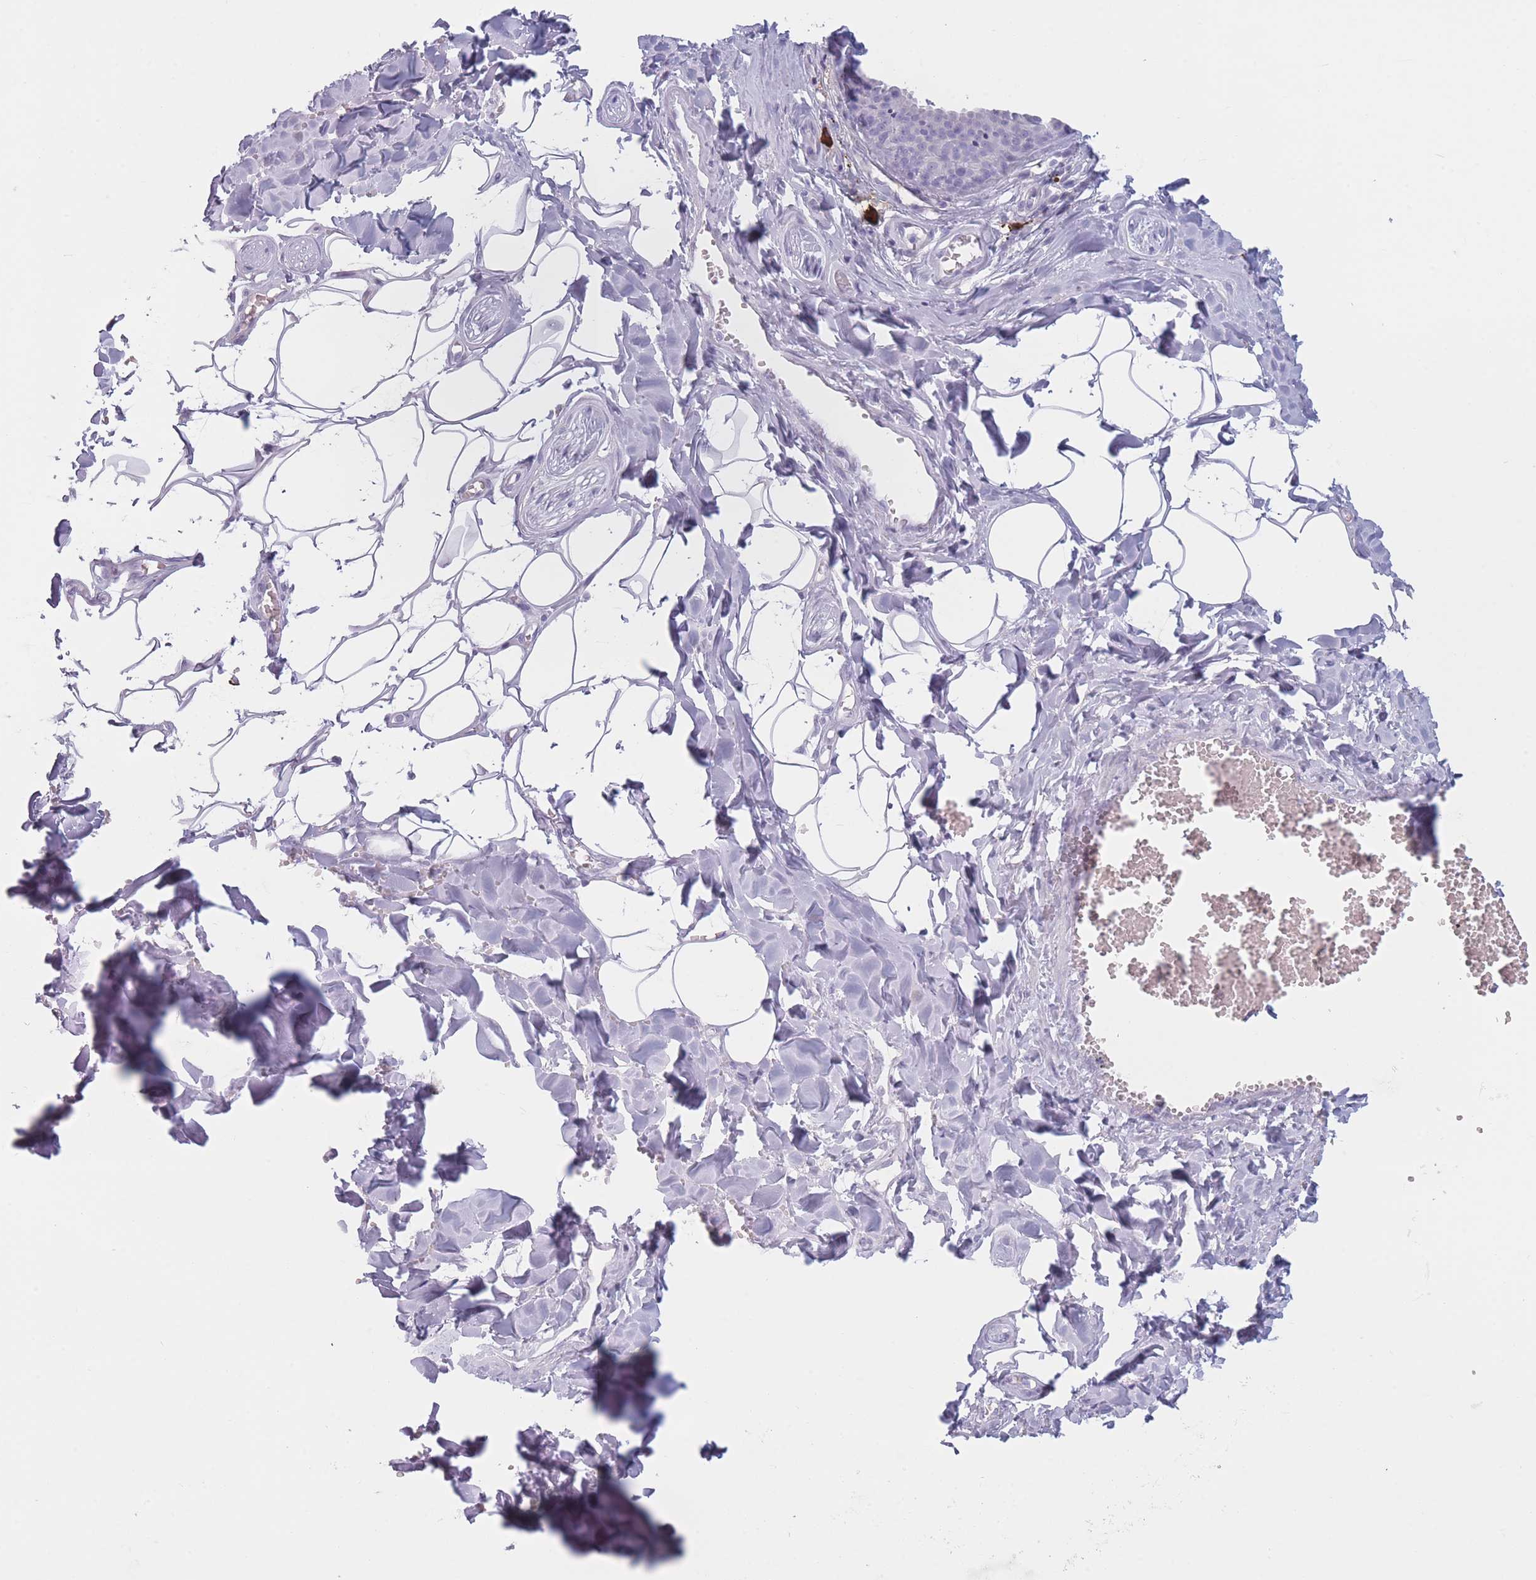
{"staining": {"intensity": "negative", "quantity": "none", "location": "none"}, "tissue": "salivary gland", "cell_type": "Glandular cells", "image_type": "normal", "snomed": [{"axis": "morphology", "description": "Normal tissue, NOS"}, {"axis": "topography", "description": "Salivary gland"}], "caption": "Protein analysis of unremarkable salivary gland shows no significant staining in glandular cells. (IHC, brightfield microscopy, high magnification).", "gene": "PLEKHG2", "patient": {"sex": "male", "age": 62}}